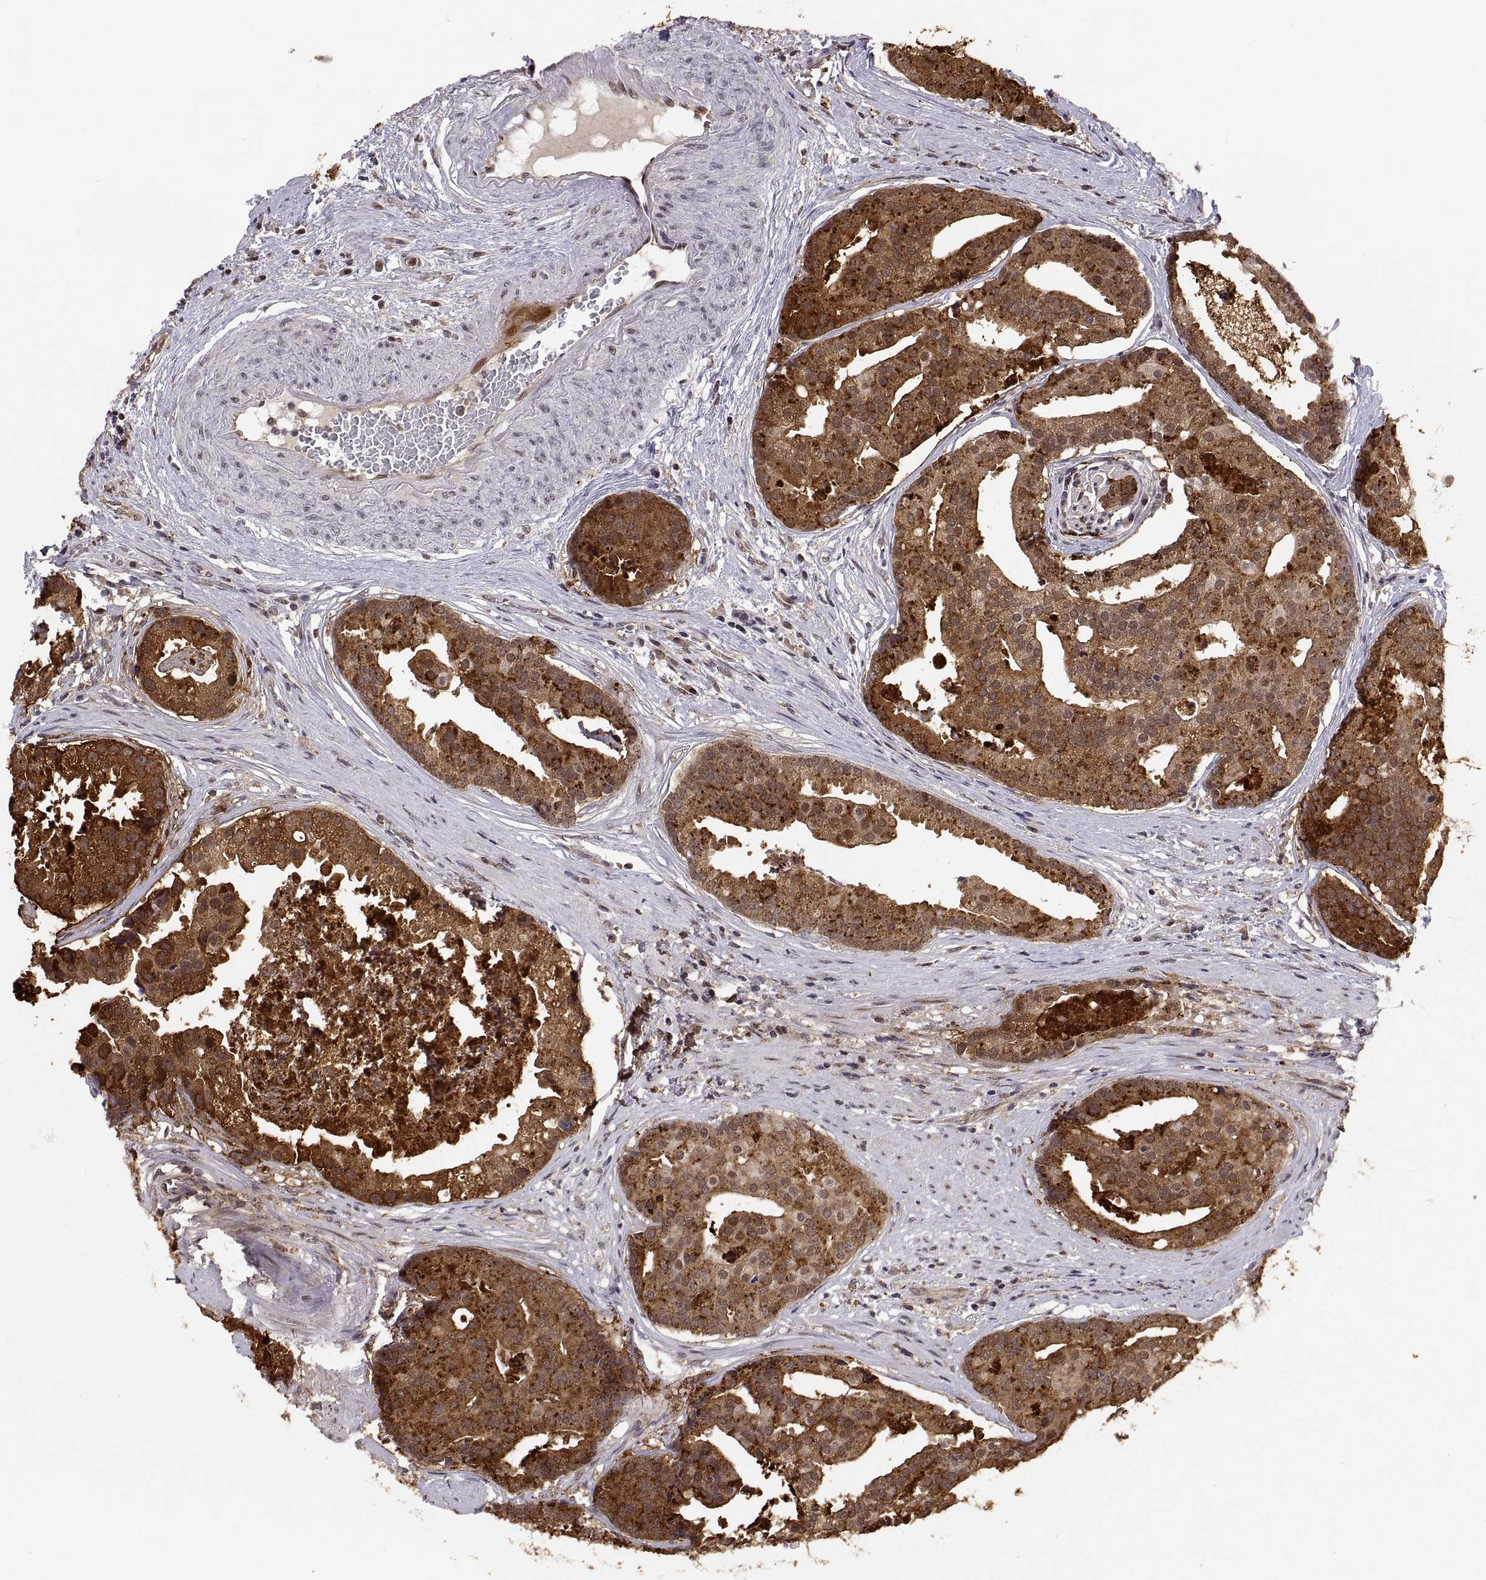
{"staining": {"intensity": "strong", "quantity": ">75%", "location": "cytoplasmic/membranous"}, "tissue": "prostate cancer", "cell_type": "Tumor cells", "image_type": "cancer", "snomed": [{"axis": "morphology", "description": "Adenocarcinoma, NOS"}, {"axis": "topography", "description": "Prostate and seminal vesicle, NOS"}, {"axis": "topography", "description": "Prostate"}], "caption": "There is high levels of strong cytoplasmic/membranous staining in tumor cells of prostate adenocarcinoma, as demonstrated by immunohistochemical staining (brown color).", "gene": "PSMC2", "patient": {"sex": "male", "age": 44}}